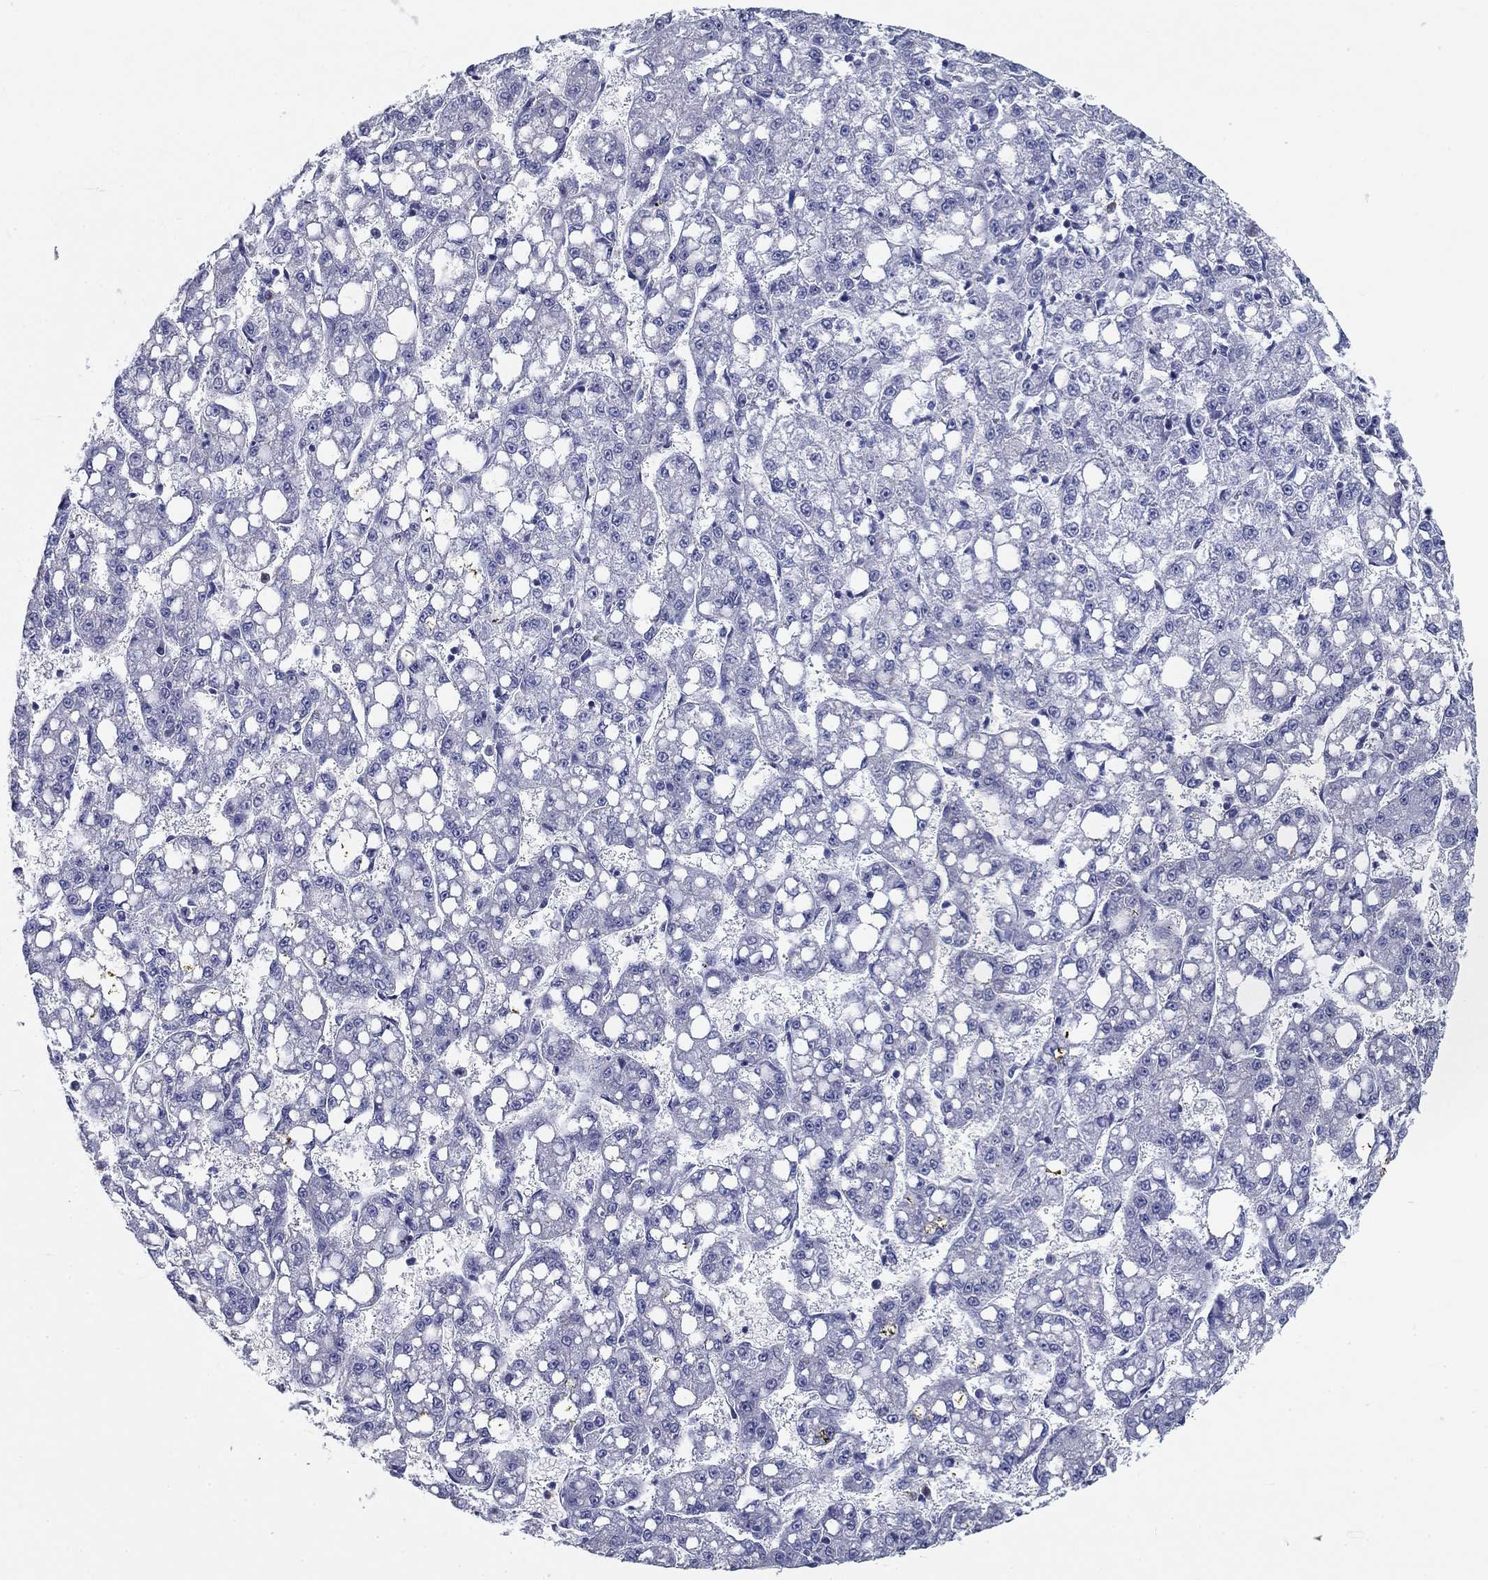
{"staining": {"intensity": "negative", "quantity": "none", "location": "none"}, "tissue": "liver cancer", "cell_type": "Tumor cells", "image_type": "cancer", "snomed": [{"axis": "morphology", "description": "Carcinoma, Hepatocellular, NOS"}, {"axis": "topography", "description": "Liver"}], "caption": "An IHC micrograph of hepatocellular carcinoma (liver) is shown. There is no staining in tumor cells of hepatocellular carcinoma (liver).", "gene": "CD40LG", "patient": {"sex": "female", "age": 65}}